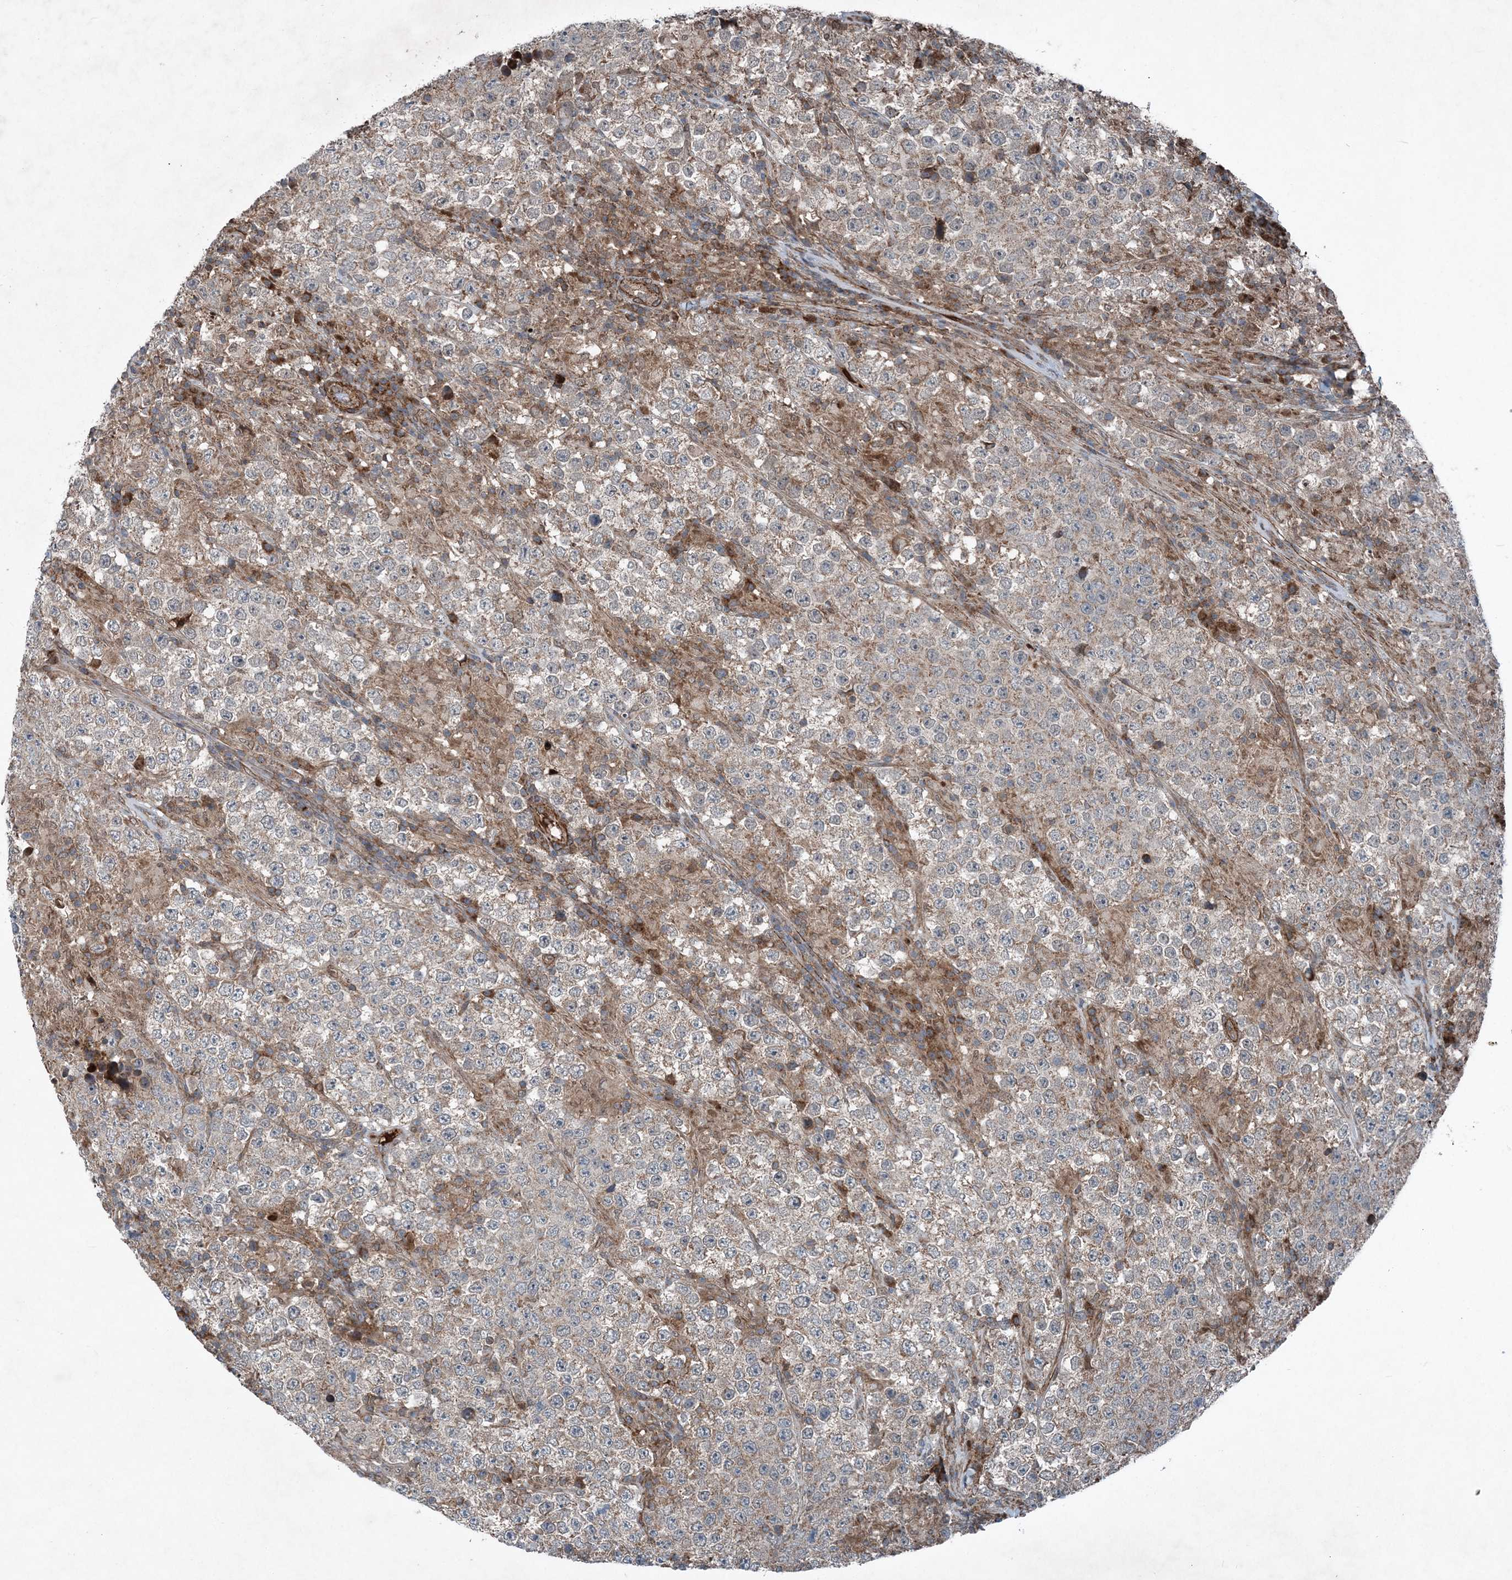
{"staining": {"intensity": "weak", "quantity": "25%-75%", "location": "cytoplasmic/membranous"}, "tissue": "testis cancer", "cell_type": "Tumor cells", "image_type": "cancer", "snomed": [{"axis": "morphology", "description": "Normal tissue, NOS"}, {"axis": "morphology", "description": "Urothelial carcinoma, High grade"}, {"axis": "morphology", "description": "Seminoma, NOS"}, {"axis": "morphology", "description": "Carcinoma, Embryonal, NOS"}, {"axis": "topography", "description": "Urinary bladder"}, {"axis": "topography", "description": "Testis"}], "caption": "Testis urothelial carcinoma (high-grade) tissue demonstrates weak cytoplasmic/membranous expression in about 25%-75% of tumor cells The staining was performed using DAB, with brown indicating positive protein expression. Nuclei are stained blue with hematoxylin.", "gene": "NDUFA2", "patient": {"sex": "male", "age": 41}}